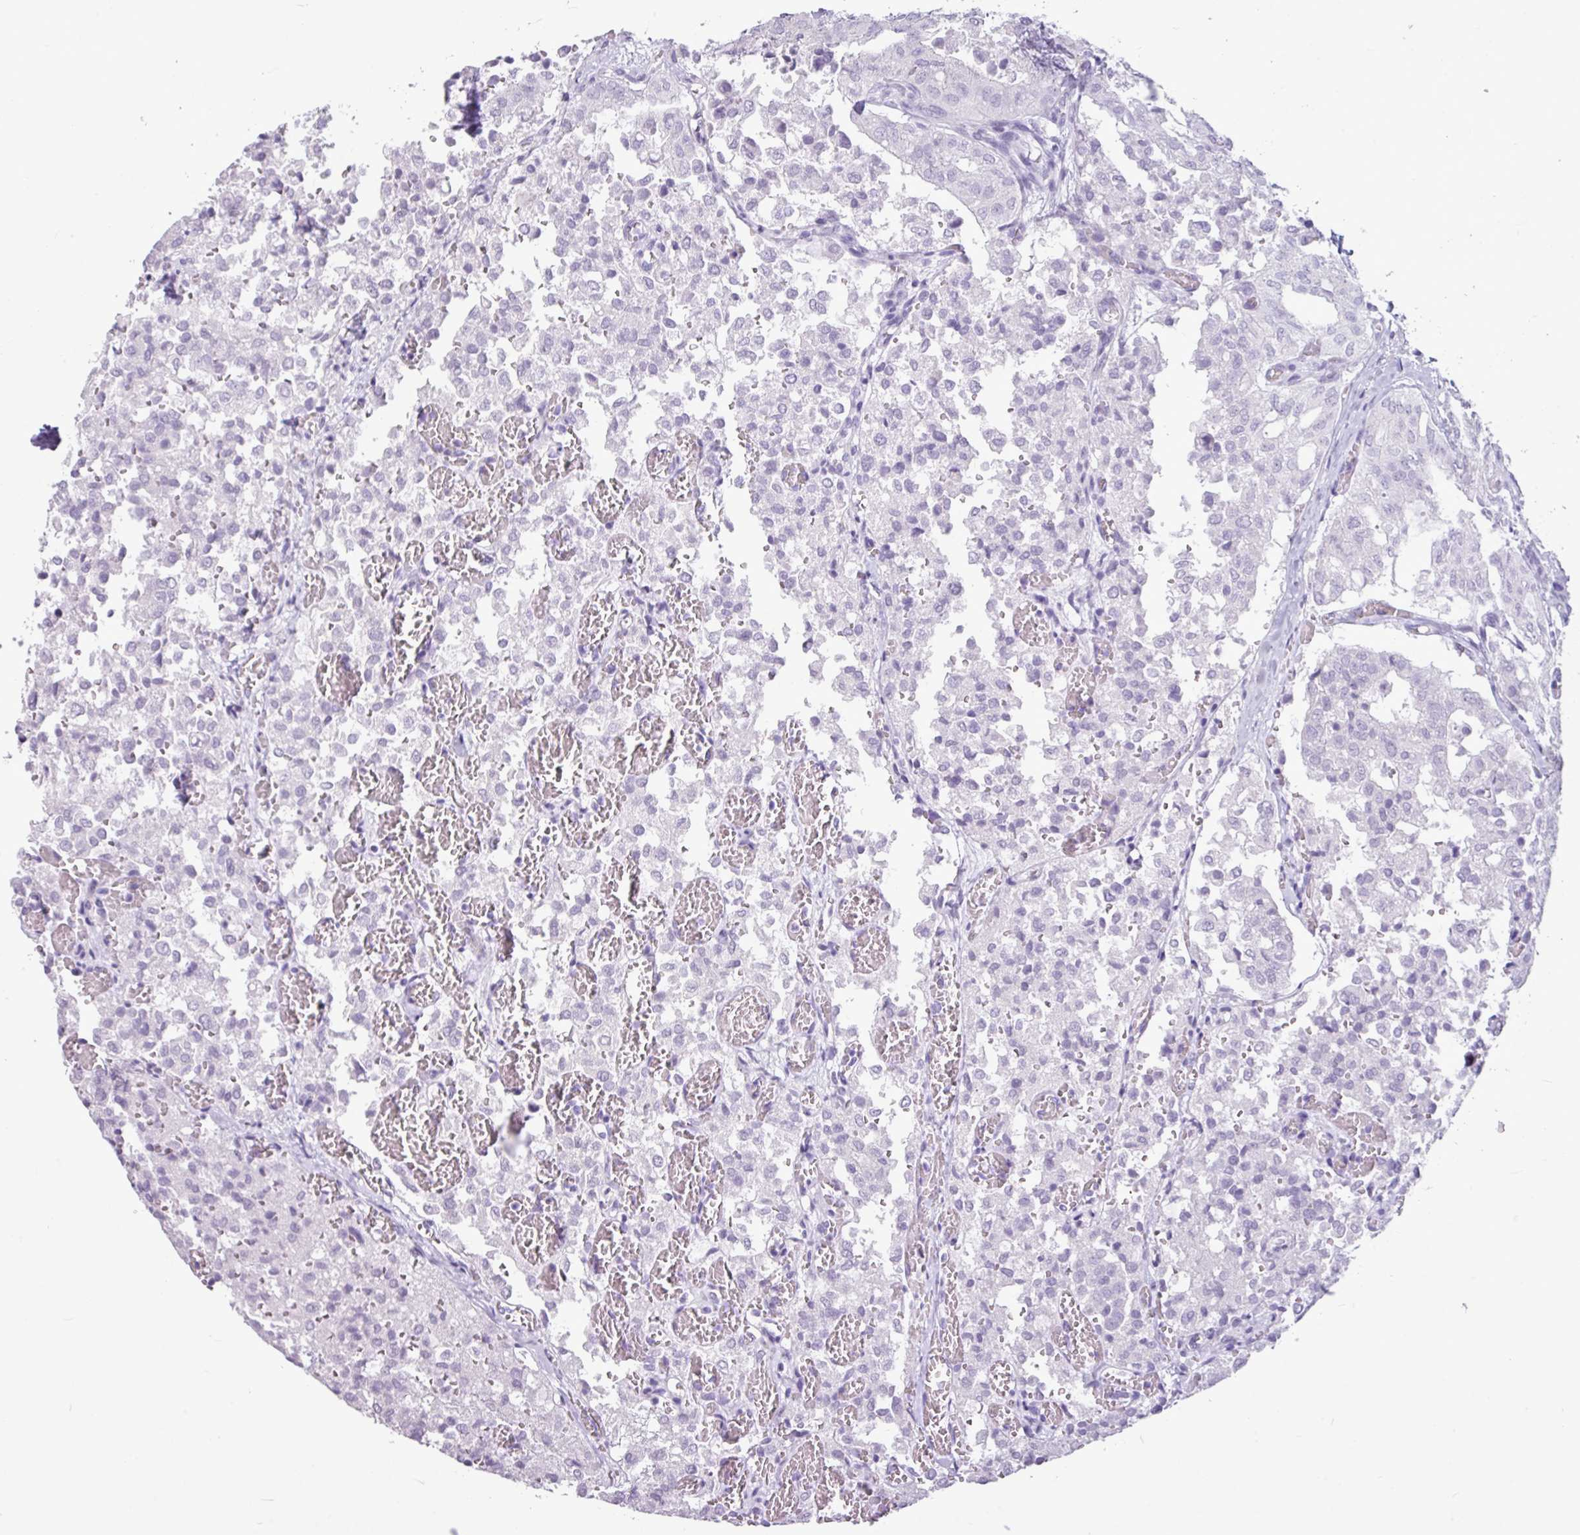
{"staining": {"intensity": "negative", "quantity": "none", "location": "none"}, "tissue": "thyroid cancer", "cell_type": "Tumor cells", "image_type": "cancer", "snomed": [{"axis": "morphology", "description": "Follicular adenoma carcinoma, NOS"}, {"axis": "topography", "description": "Thyroid gland"}], "caption": "Immunohistochemistry (IHC) micrograph of follicular adenoma carcinoma (thyroid) stained for a protein (brown), which demonstrates no positivity in tumor cells.", "gene": "AMY2A", "patient": {"sex": "male", "age": 75}}